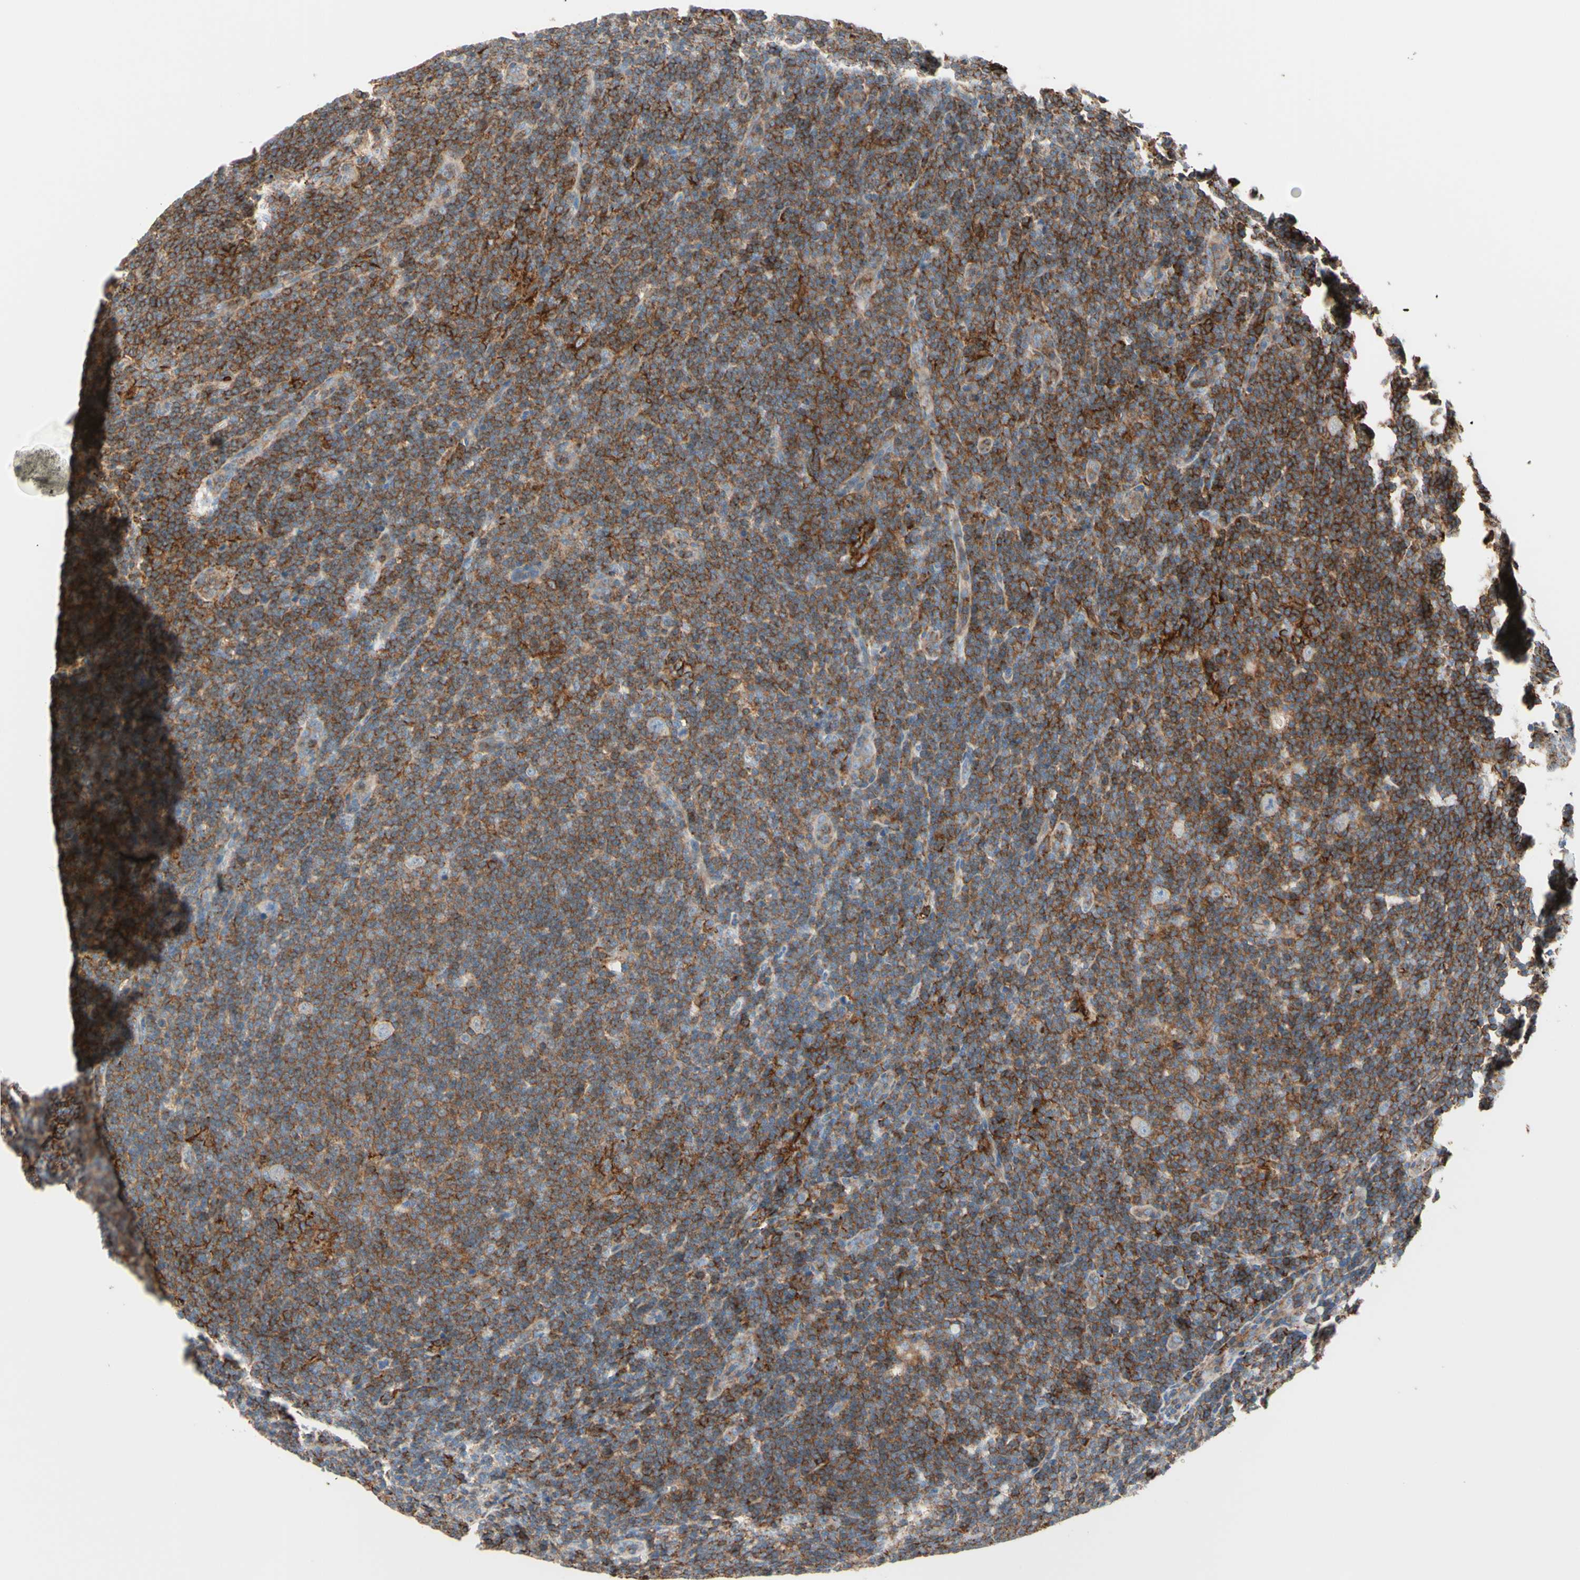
{"staining": {"intensity": "negative", "quantity": "none", "location": "none"}, "tissue": "lymphoma", "cell_type": "Tumor cells", "image_type": "cancer", "snomed": [{"axis": "morphology", "description": "Hodgkin's disease, NOS"}, {"axis": "topography", "description": "Lymph node"}], "caption": "Photomicrograph shows no significant protein expression in tumor cells of lymphoma. (DAB immunohistochemistry with hematoxylin counter stain).", "gene": "SEMA4C", "patient": {"sex": "female", "age": 57}}